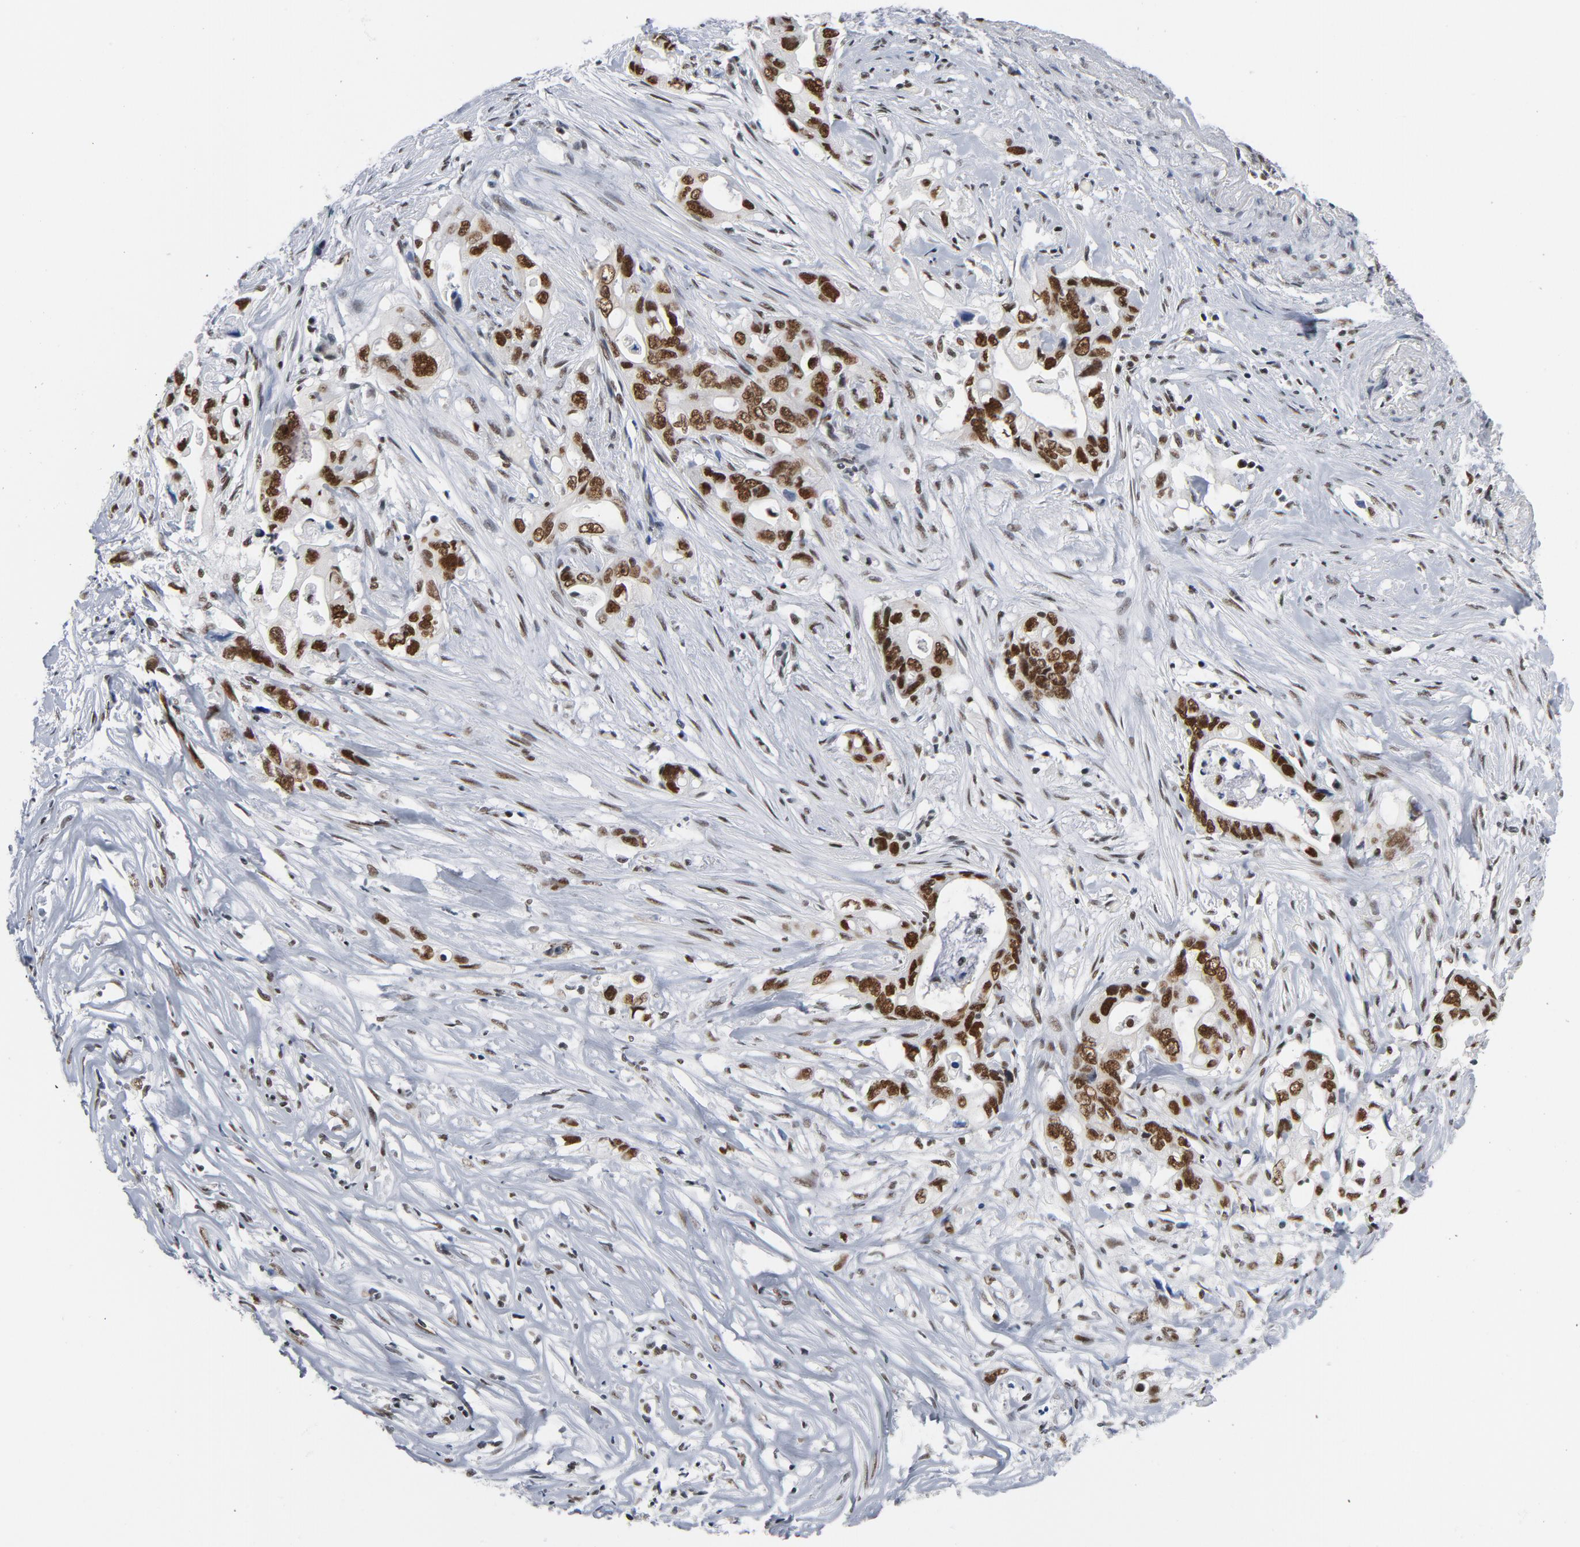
{"staining": {"intensity": "strong", "quantity": ">75%", "location": "nuclear"}, "tissue": "pancreatic cancer", "cell_type": "Tumor cells", "image_type": "cancer", "snomed": [{"axis": "morphology", "description": "Normal tissue, NOS"}, {"axis": "topography", "description": "Pancreas"}], "caption": "Pancreatic cancer stained with DAB (3,3'-diaminobenzidine) immunohistochemistry displays high levels of strong nuclear expression in approximately >75% of tumor cells. (brown staining indicates protein expression, while blue staining denotes nuclei).", "gene": "CSTF2", "patient": {"sex": "male", "age": 42}}